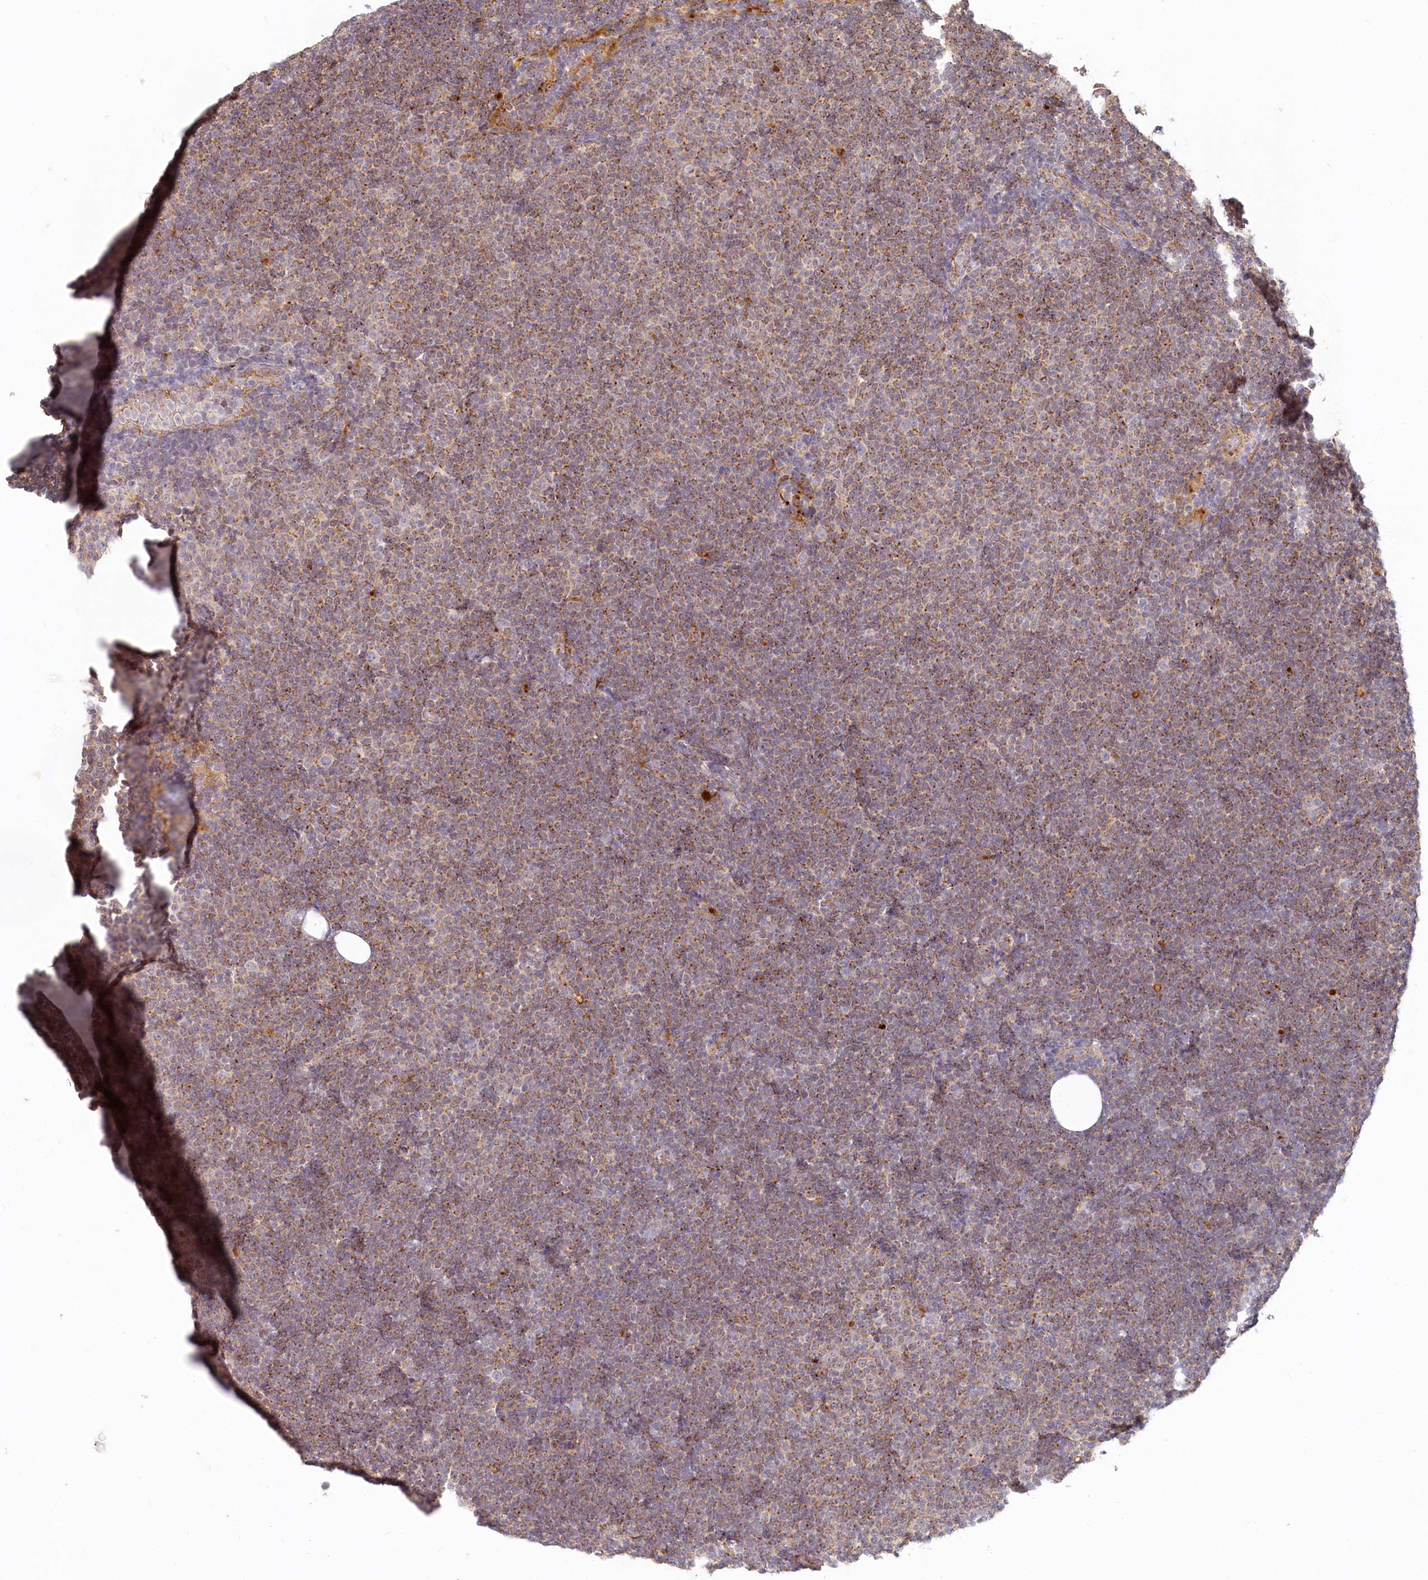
{"staining": {"intensity": "moderate", "quantity": ">75%", "location": "cytoplasmic/membranous"}, "tissue": "lymphoma", "cell_type": "Tumor cells", "image_type": "cancer", "snomed": [{"axis": "morphology", "description": "Malignant lymphoma, non-Hodgkin's type, Low grade"}, {"axis": "topography", "description": "Lymph node"}], "caption": "This photomicrograph displays immunohistochemistry staining of lymphoma, with medium moderate cytoplasmic/membranous staining in about >75% of tumor cells.", "gene": "VSIG1", "patient": {"sex": "female", "age": 53}}